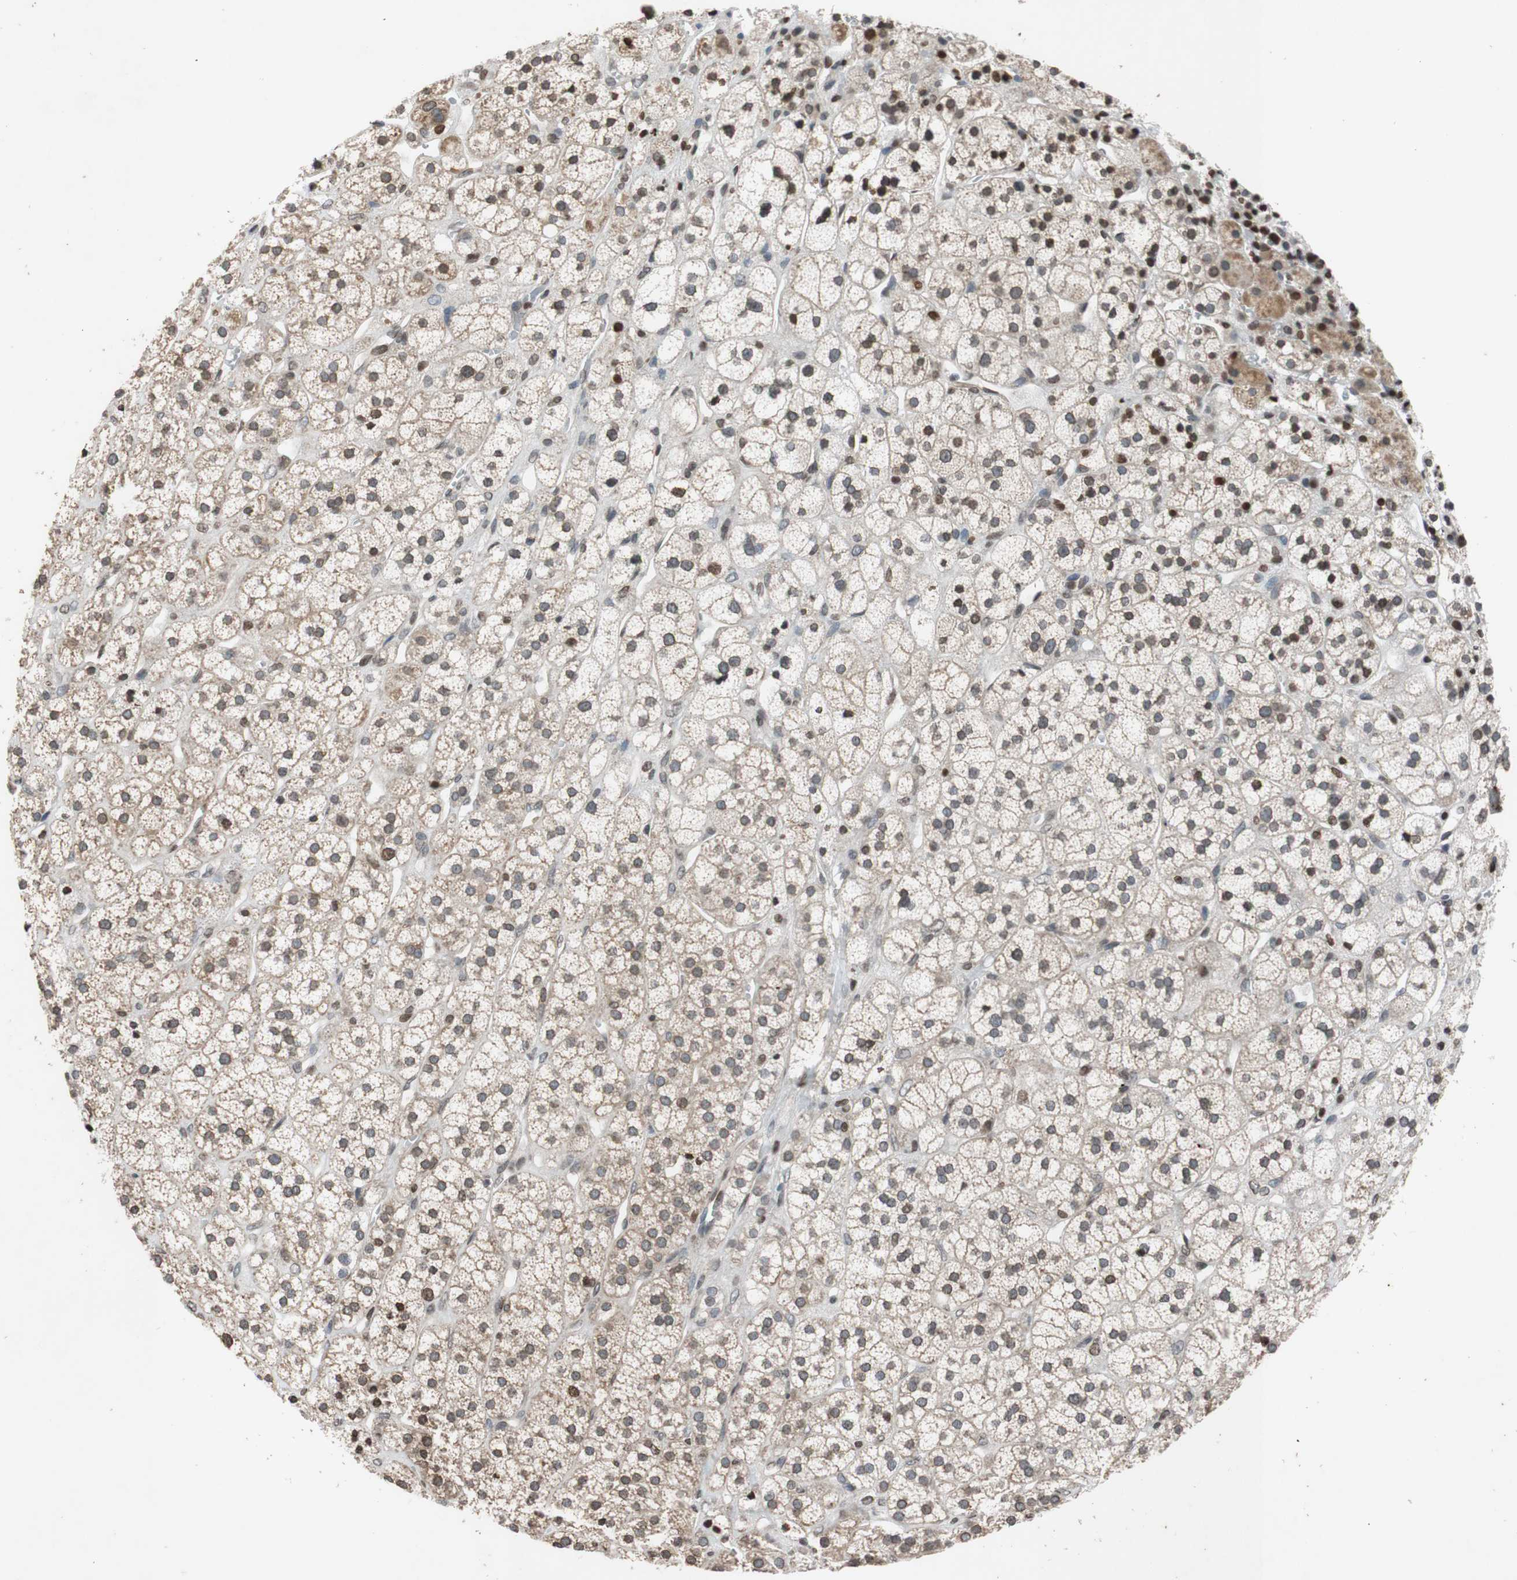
{"staining": {"intensity": "weak", "quantity": ">75%", "location": "cytoplasmic/membranous,nuclear"}, "tissue": "adrenal gland", "cell_type": "Glandular cells", "image_type": "normal", "snomed": [{"axis": "morphology", "description": "Normal tissue, NOS"}, {"axis": "topography", "description": "Adrenal gland"}], "caption": "IHC image of normal adrenal gland stained for a protein (brown), which exhibits low levels of weak cytoplasmic/membranous,nuclear staining in about >75% of glandular cells.", "gene": "MCM6", "patient": {"sex": "male", "age": 56}}